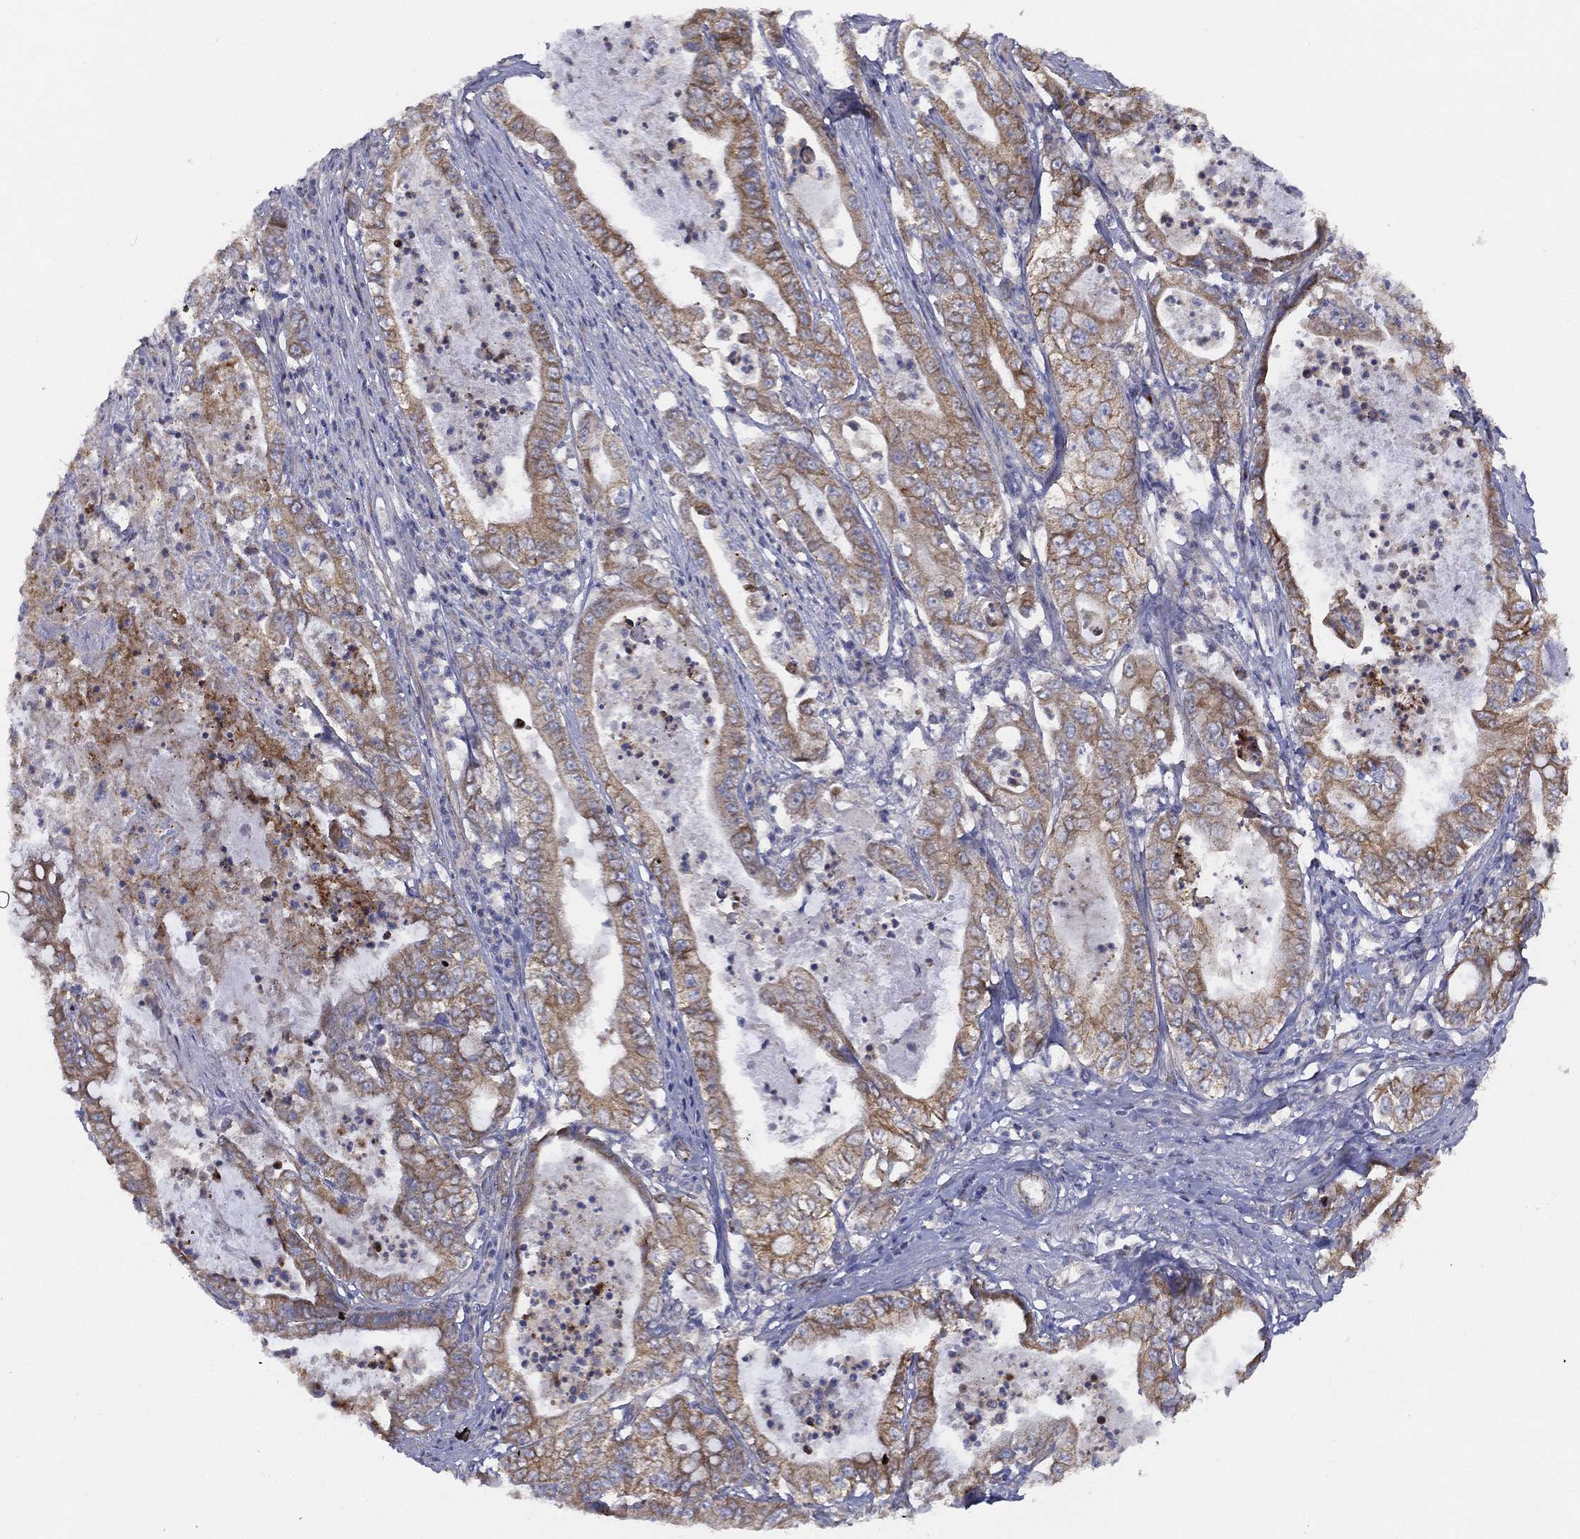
{"staining": {"intensity": "moderate", "quantity": "<25%", "location": "cytoplasmic/membranous"}, "tissue": "pancreatic cancer", "cell_type": "Tumor cells", "image_type": "cancer", "snomed": [{"axis": "morphology", "description": "Adenocarcinoma, NOS"}, {"axis": "topography", "description": "Pancreas"}], "caption": "High-magnification brightfield microscopy of pancreatic cancer (adenocarcinoma) stained with DAB (brown) and counterstained with hematoxylin (blue). tumor cells exhibit moderate cytoplasmic/membranous expression is appreciated in approximately<25% of cells.", "gene": "ZNF223", "patient": {"sex": "male", "age": 71}}